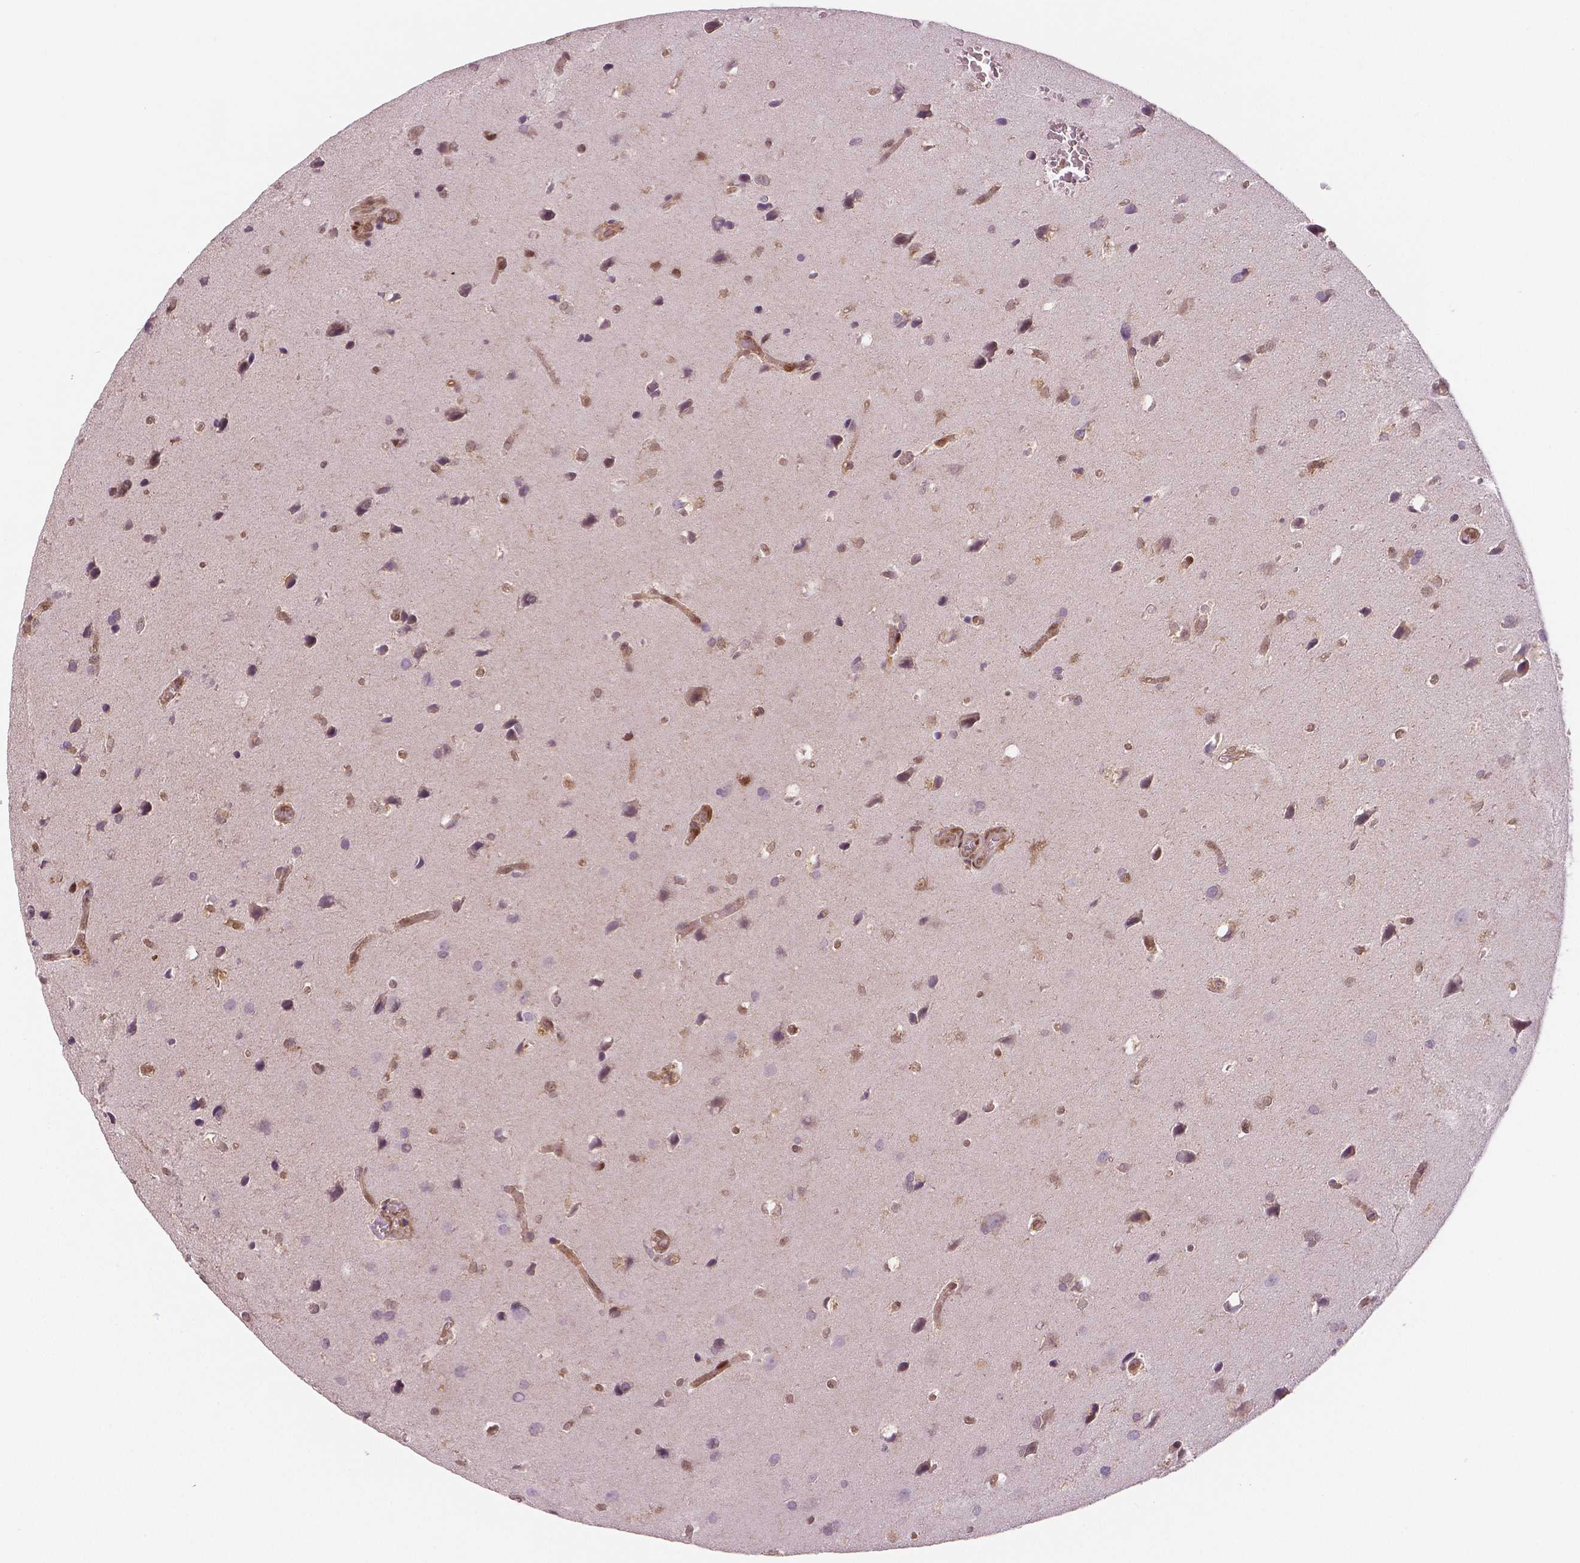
{"staining": {"intensity": "moderate", "quantity": "25%-75%", "location": "cytoplasmic/membranous,nuclear"}, "tissue": "glioma", "cell_type": "Tumor cells", "image_type": "cancer", "snomed": [{"axis": "morphology", "description": "Glioma, malignant, Low grade"}, {"axis": "topography", "description": "Brain"}], "caption": "Malignant glioma (low-grade) stained with a brown dye shows moderate cytoplasmic/membranous and nuclear positive positivity in about 25%-75% of tumor cells.", "gene": "STAT3", "patient": {"sex": "male", "age": 58}}